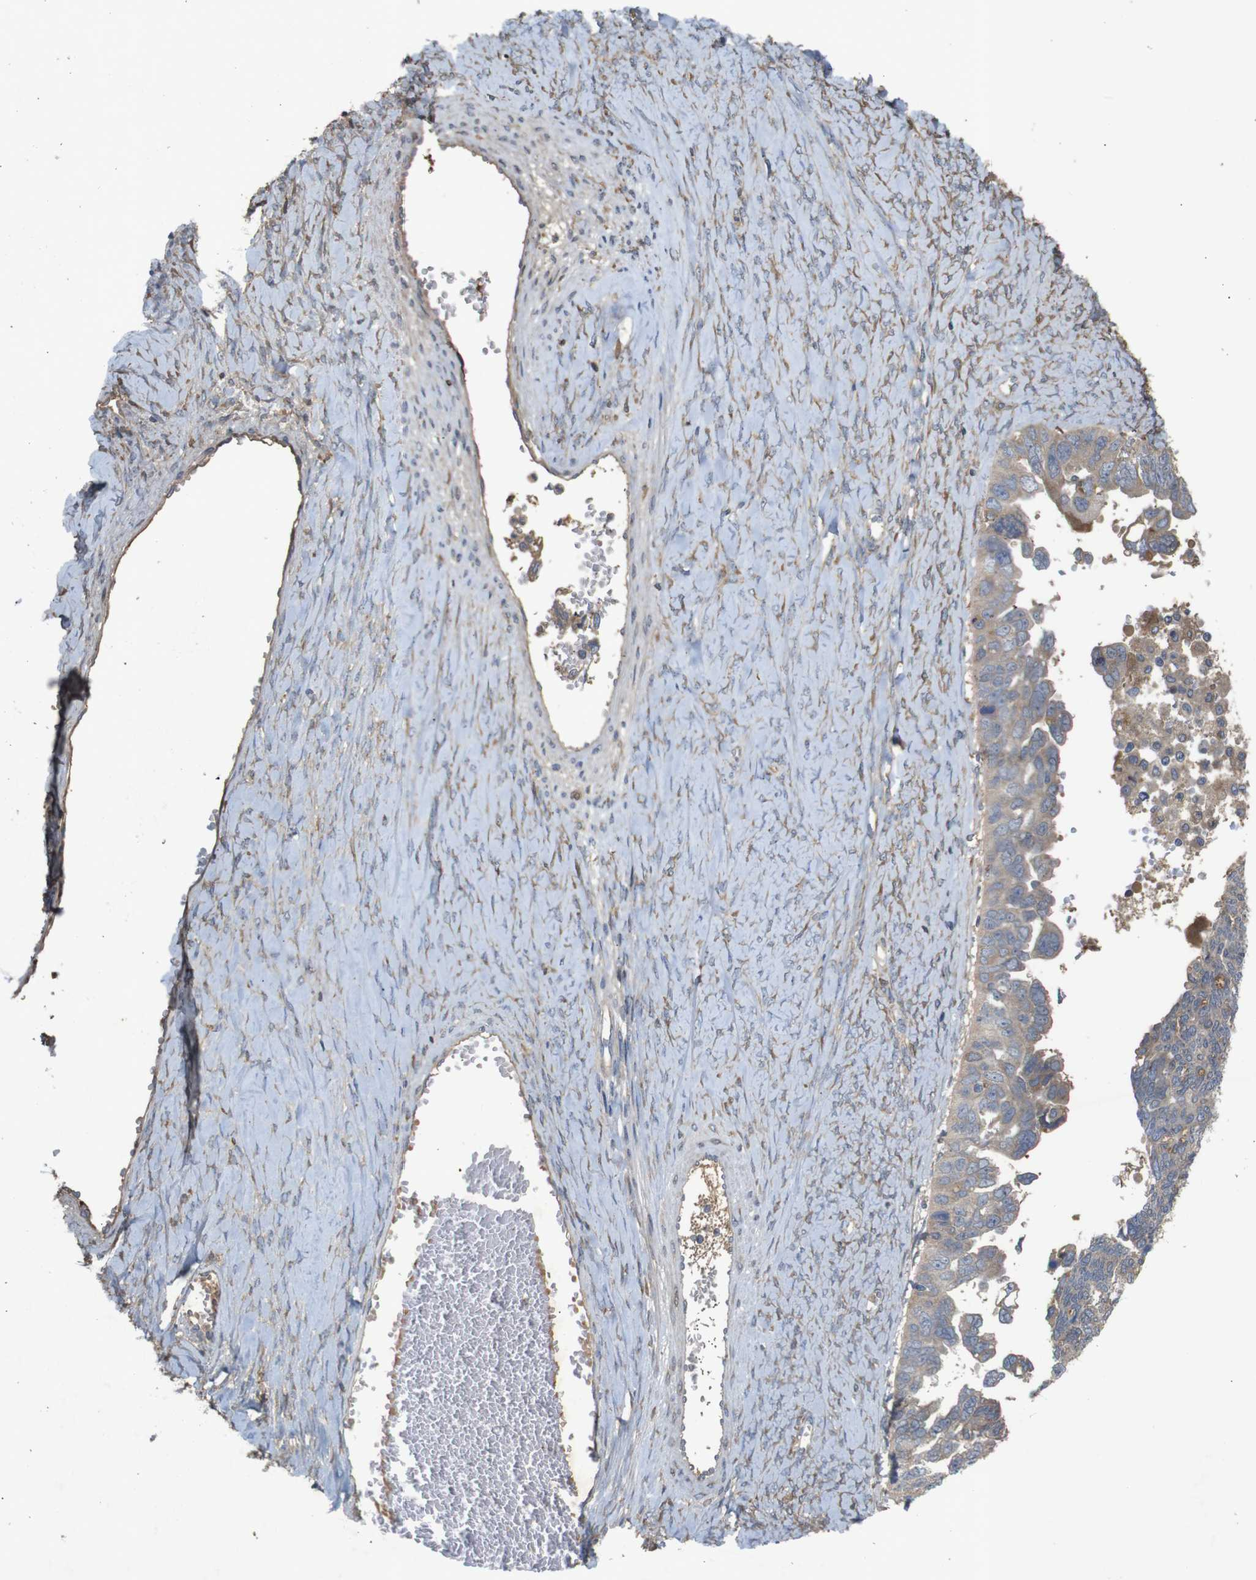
{"staining": {"intensity": "weak", "quantity": "25%-75%", "location": "cytoplasmic/membranous"}, "tissue": "ovarian cancer", "cell_type": "Tumor cells", "image_type": "cancer", "snomed": [{"axis": "morphology", "description": "Cystadenocarcinoma, serous, NOS"}, {"axis": "topography", "description": "Ovary"}], "caption": "Ovarian serous cystadenocarcinoma was stained to show a protein in brown. There is low levels of weak cytoplasmic/membranous staining in approximately 25%-75% of tumor cells.", "gene": "PTPN1", "patient": {"sex": "female", "age": 79}}